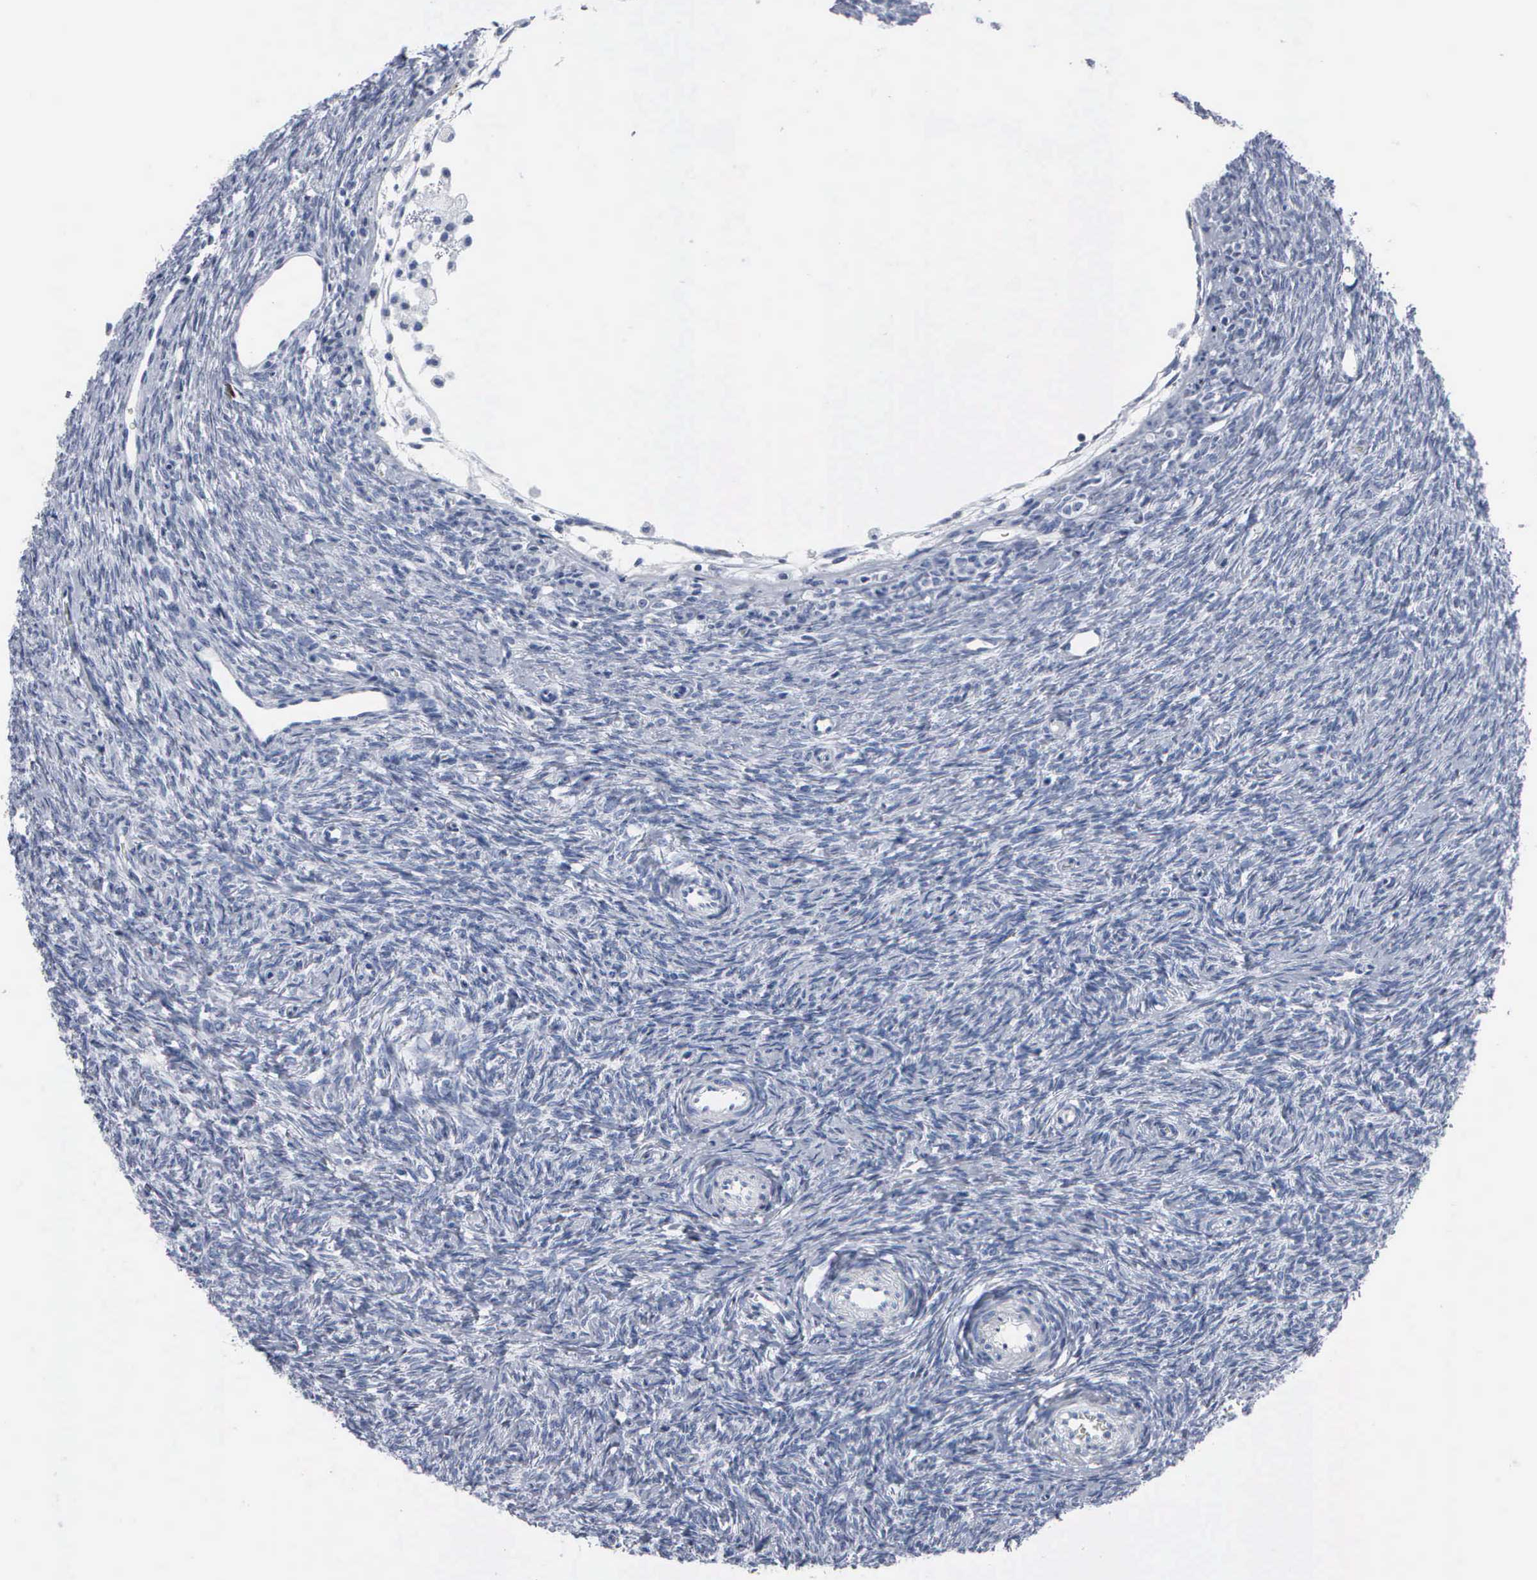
{"staining": {"intensity": "negative", "quantity": "none", "location": "none"}, "tissue": "ovary", "cell_type": "Follicle cells", "image_type": "normal", "snomed": [{"axis": "morphology", "description": "Normal tissue, NOS"}, {"axis": "topography", "description": "Ovary"}], "caption": "Immunohistochemistry micrograph of benign ovary: ovary stained with DAB shows no significant protein positivity in follicle cells.", "gene": "CCNB1", "patient": {"sex": "female", "age": 32}}